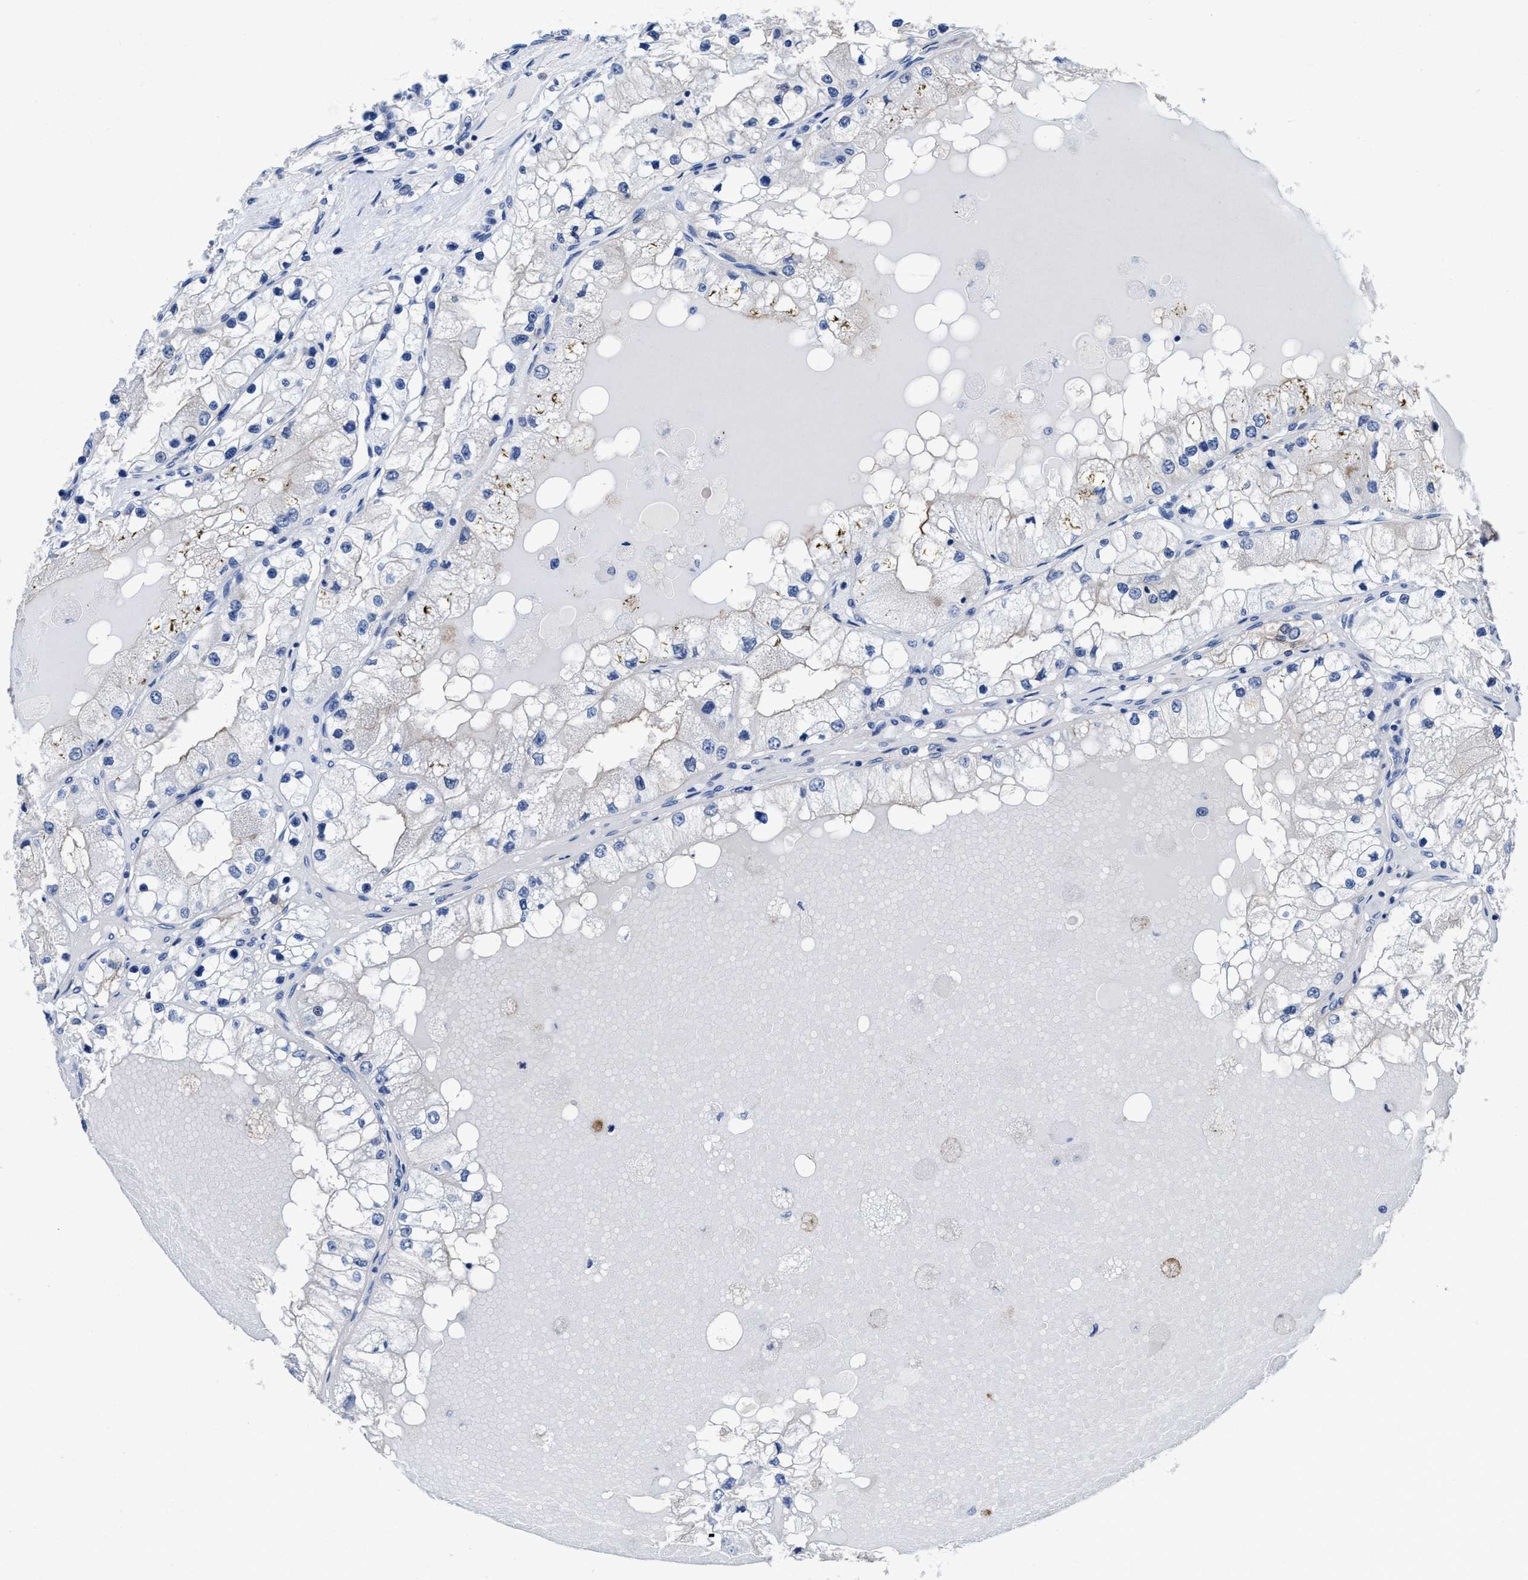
{"staining": {"intensity": "negative", "quantity": "none", "location": "none"}, "tissue": "renal cancer", "cell_type": "Tumor cells", "image_type": "cancer", "snomed": [{"axis": "morphology", "description": "Adenocarcinoma, NOS"}, {"axis": "topography", "description": "Kidney"}], "caption": "Photomicrograph shows no significant protein positivity in tumor cells of adenocarcinoma (renal).", "gene": "HOOK1", "patient": {"sex": "male", "age": 68}}